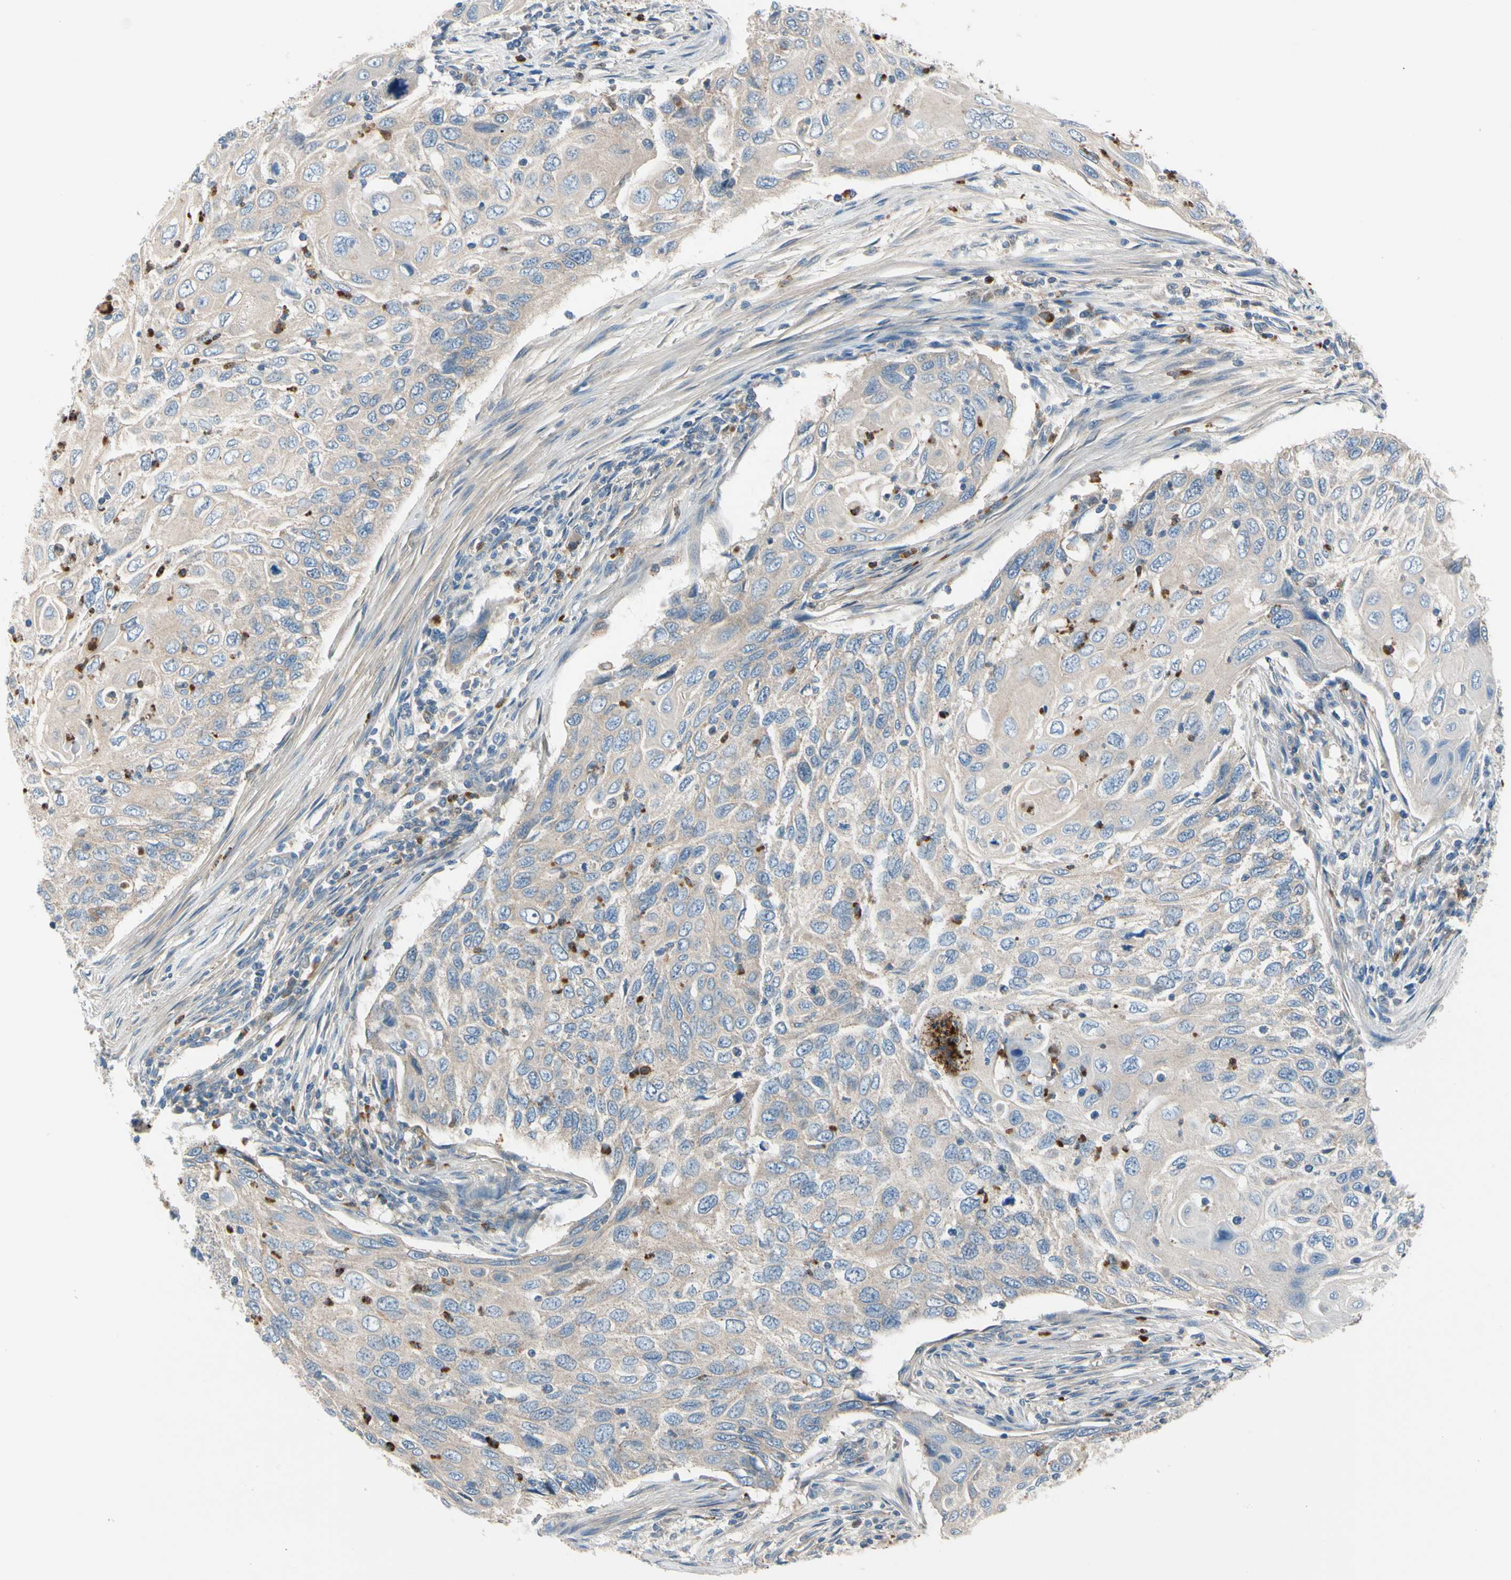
{"staining": {"intensity": "weak", "quantity": "25%-75%", "location": "cytoplasmic/membranous"}, "tissue": "cervical cancer", "cell_type": "Tumor cells", "image_type": "cancer", "snomed": [{"axis": "morphology", "description": "Squamous cell carcinoma, NOS"}, {"axis": "topography", "description": "Cervix"}], "caption": "Approximately 25%-75% of tumor cells in human cervical cancer display weak cytoplasmic/membranous protein expression as visualized by brown immunohistochemical staining.", "gene": "HJURP", "patient": {"sex": "female", "age": 70}}